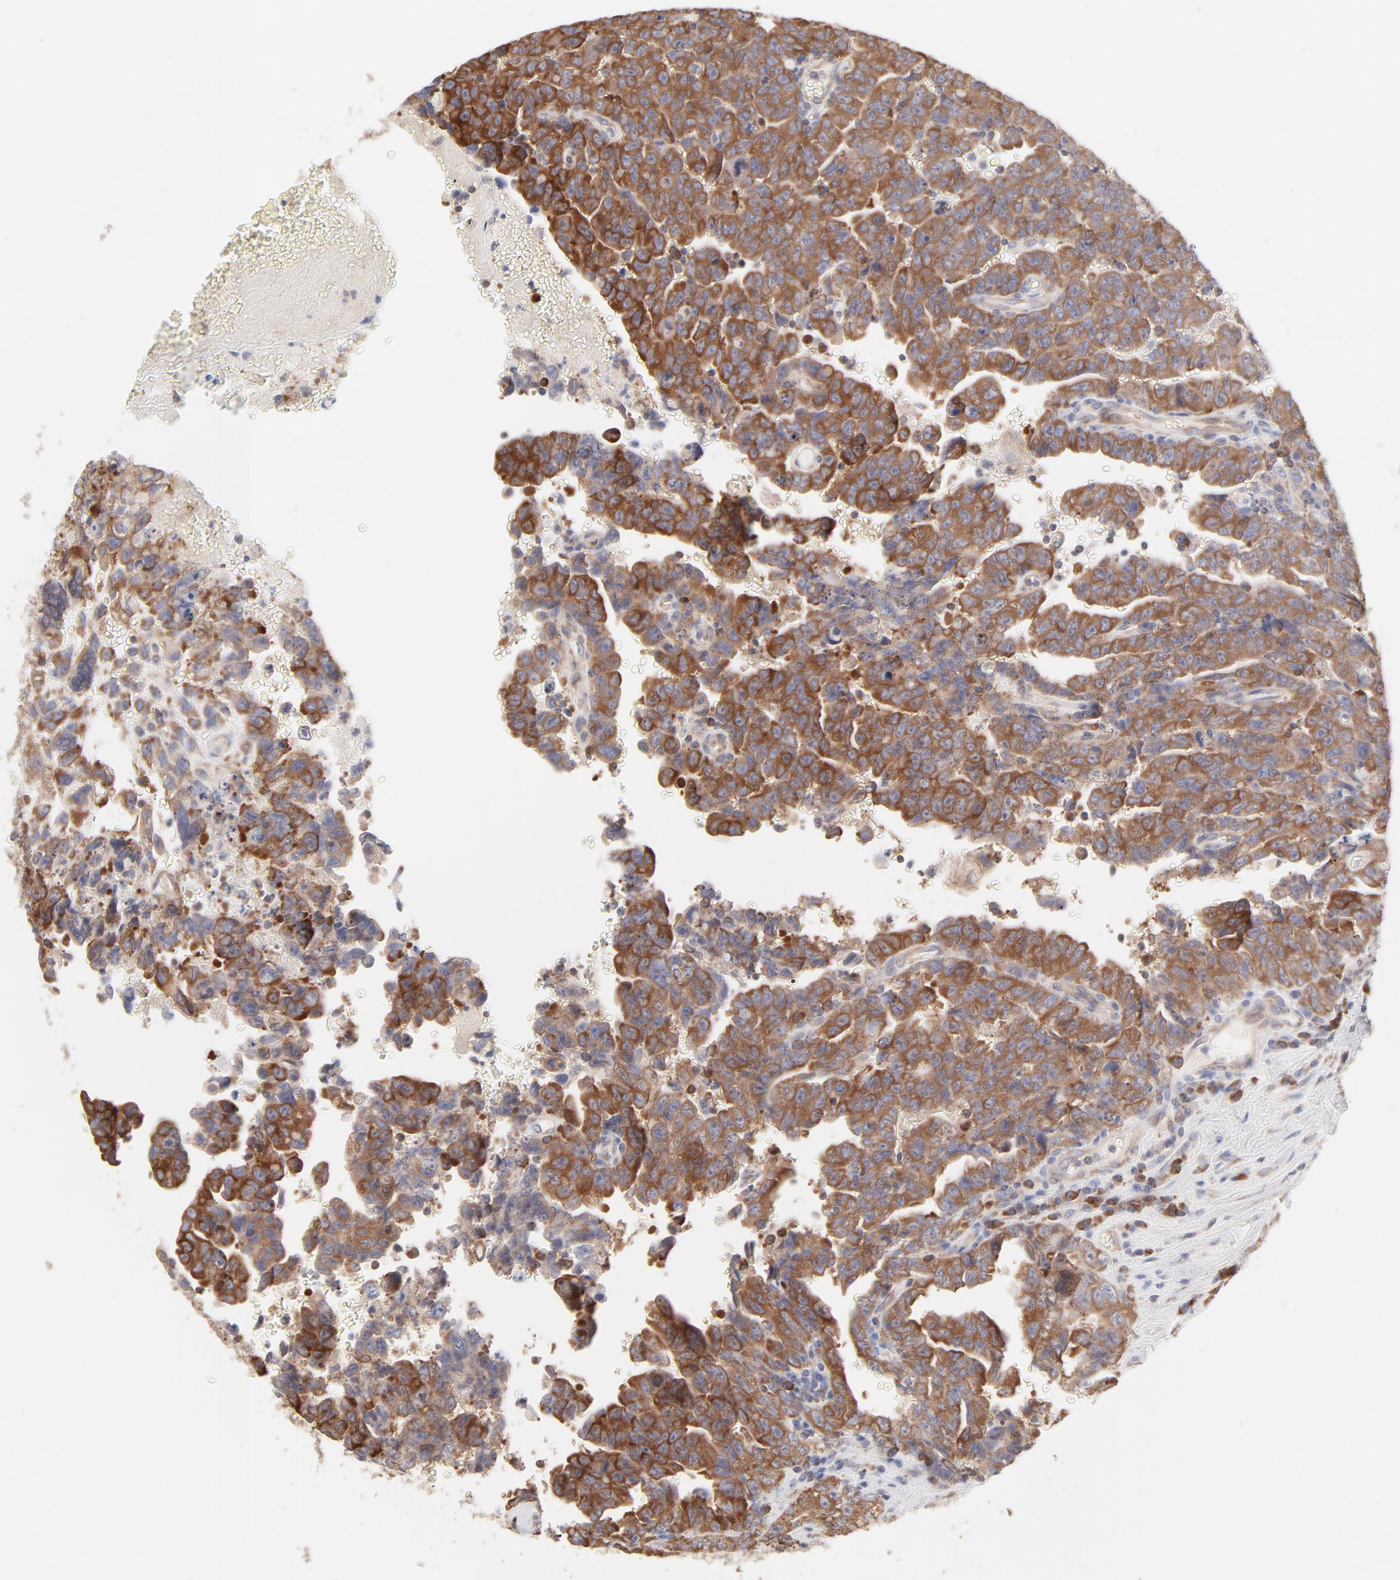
{"staining": {"intensity": "strong", "quantity": ">75%", "location": "cytoplasmic/membranous"}, "tissue": "testis cancer", "cell_type": "Tumor cells", "image_type": "cancer", "snomed": [{"axis": "morphology", "description": "Carcinoma, Embryonal, NOS"}, {"axis": "topography", "description": "Testis"}], "caption": "Immunohistochemistry (IHC) image of neoplastic tissue: testis embryonal carcinoma stained using IHC exhibits high levels of strong protein expression localized specifically in the cytoplasmic/membranous of tumor cells, appearing as a cytoplasmic/membranous brown color.", "gene": "RPS21", "patient": {"sex": "male", "age": 28}}